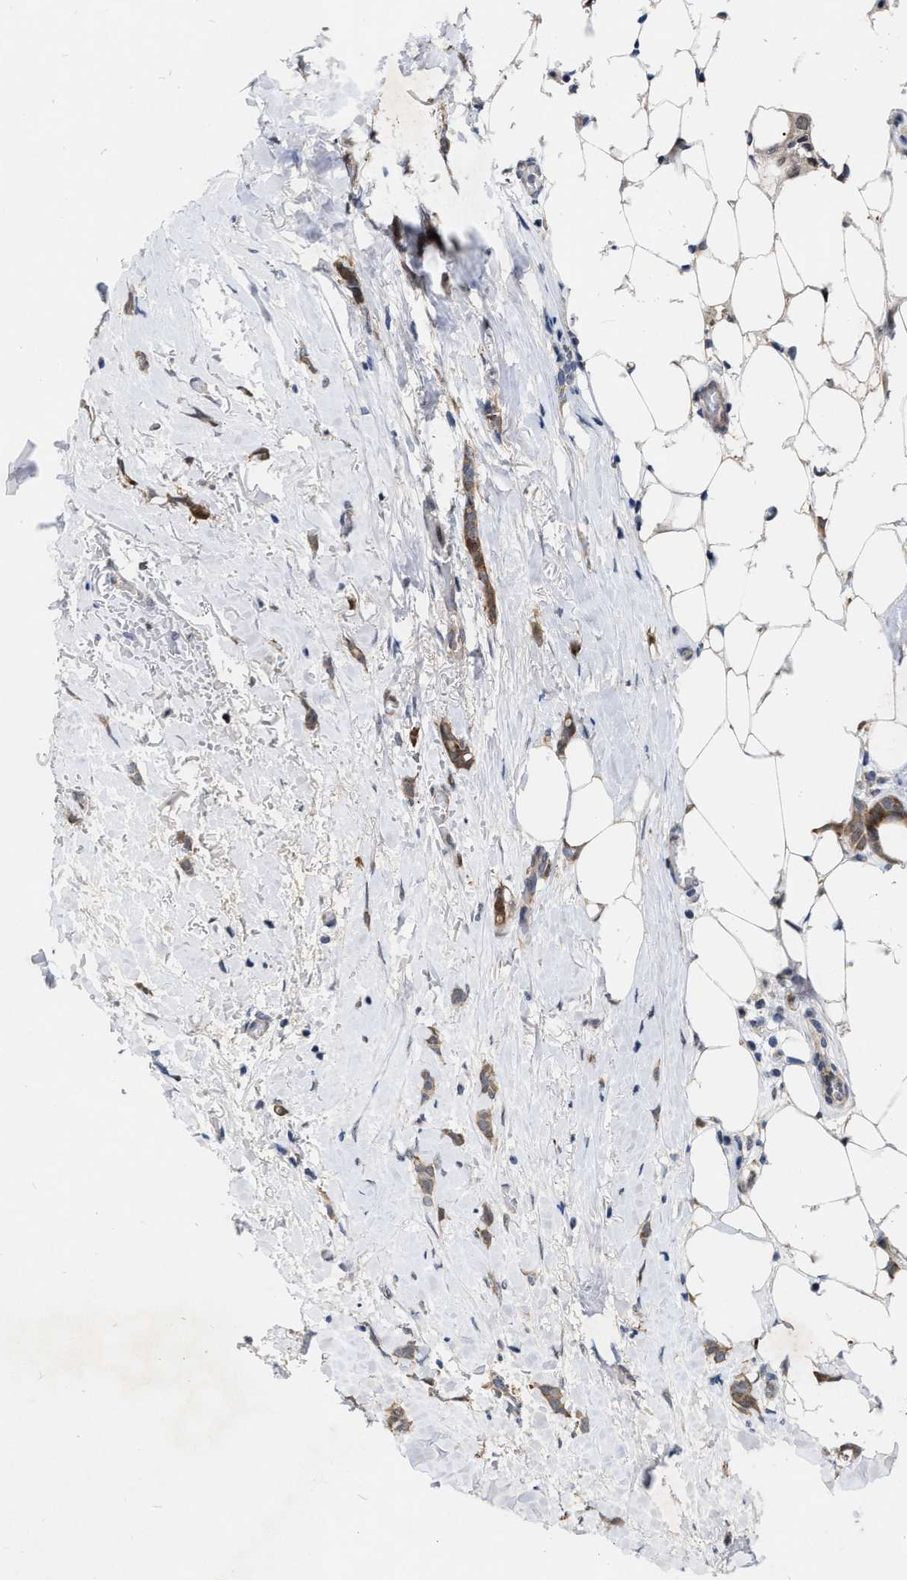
{"staining": {"intensity": "moderate", "quantity": ">75%", "location": "cytoplasmic/membranous"}, "tissue": "breast cancer", "cell_type": "Tumor cells", "image_type": "cancer", "snomed": [{"axis": "morphology", "description": "Lobular carcinoma, in situ"}, {"axis": "morphology", "description": "Lobular carcinoma"}, {"axis": "topography", "description": "Breast"}], "caption": "Moderate cytoplasmic/membranous positivity is identified in approximately >75% of tumor cells in breast lobular carcinoma.", "gene": "MDM4", "patient": {"sex": "female", "age": 41}}